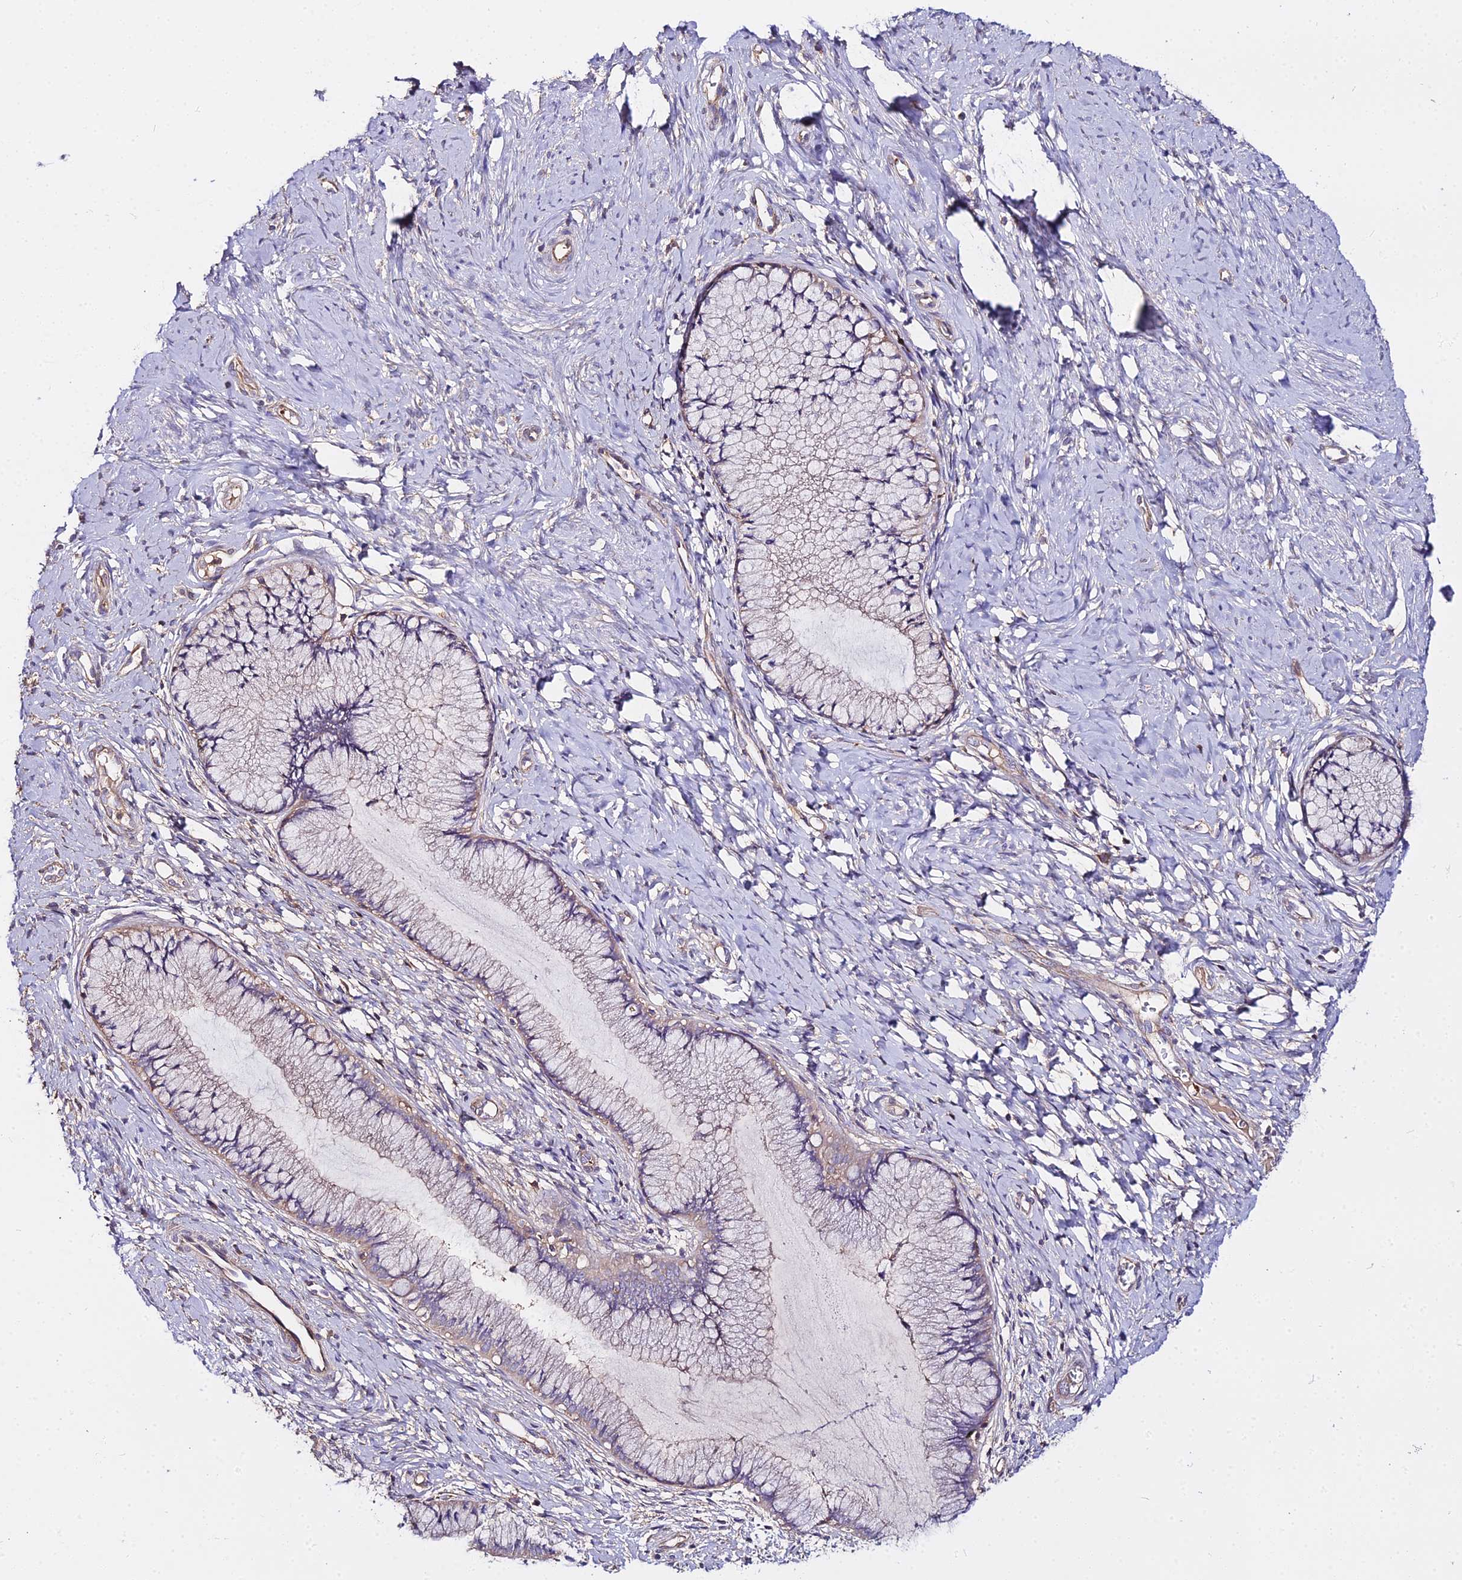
{"staining": {"intensity": "weak", "quantity": "25%-75%", "location": "cytoplasmic/membranous"}, "tissue": "cervix", "cell_type": "Glandular cells", "image_type": "normal", "snomed": [{"axis": "morphology", "description": "Normal tissue, NOS"}, {"axis": "topography", "description": "Cervix"}], "caption": "IHC staining of unremarkable cervix, which displays low levels of weak cytoplasmic/membranous positivity in approximately 25%-75% of glandular cells indicating weak cytoplasmic/membranous protein expression. The staining was performed using DAB (3,3'-diaminobenzidine) (brown) for protein detection and nuclei were counterstained in hematoxylin (blue).", "gene": "GLYAT", "patient": {"sex": "female", "age": 42}}